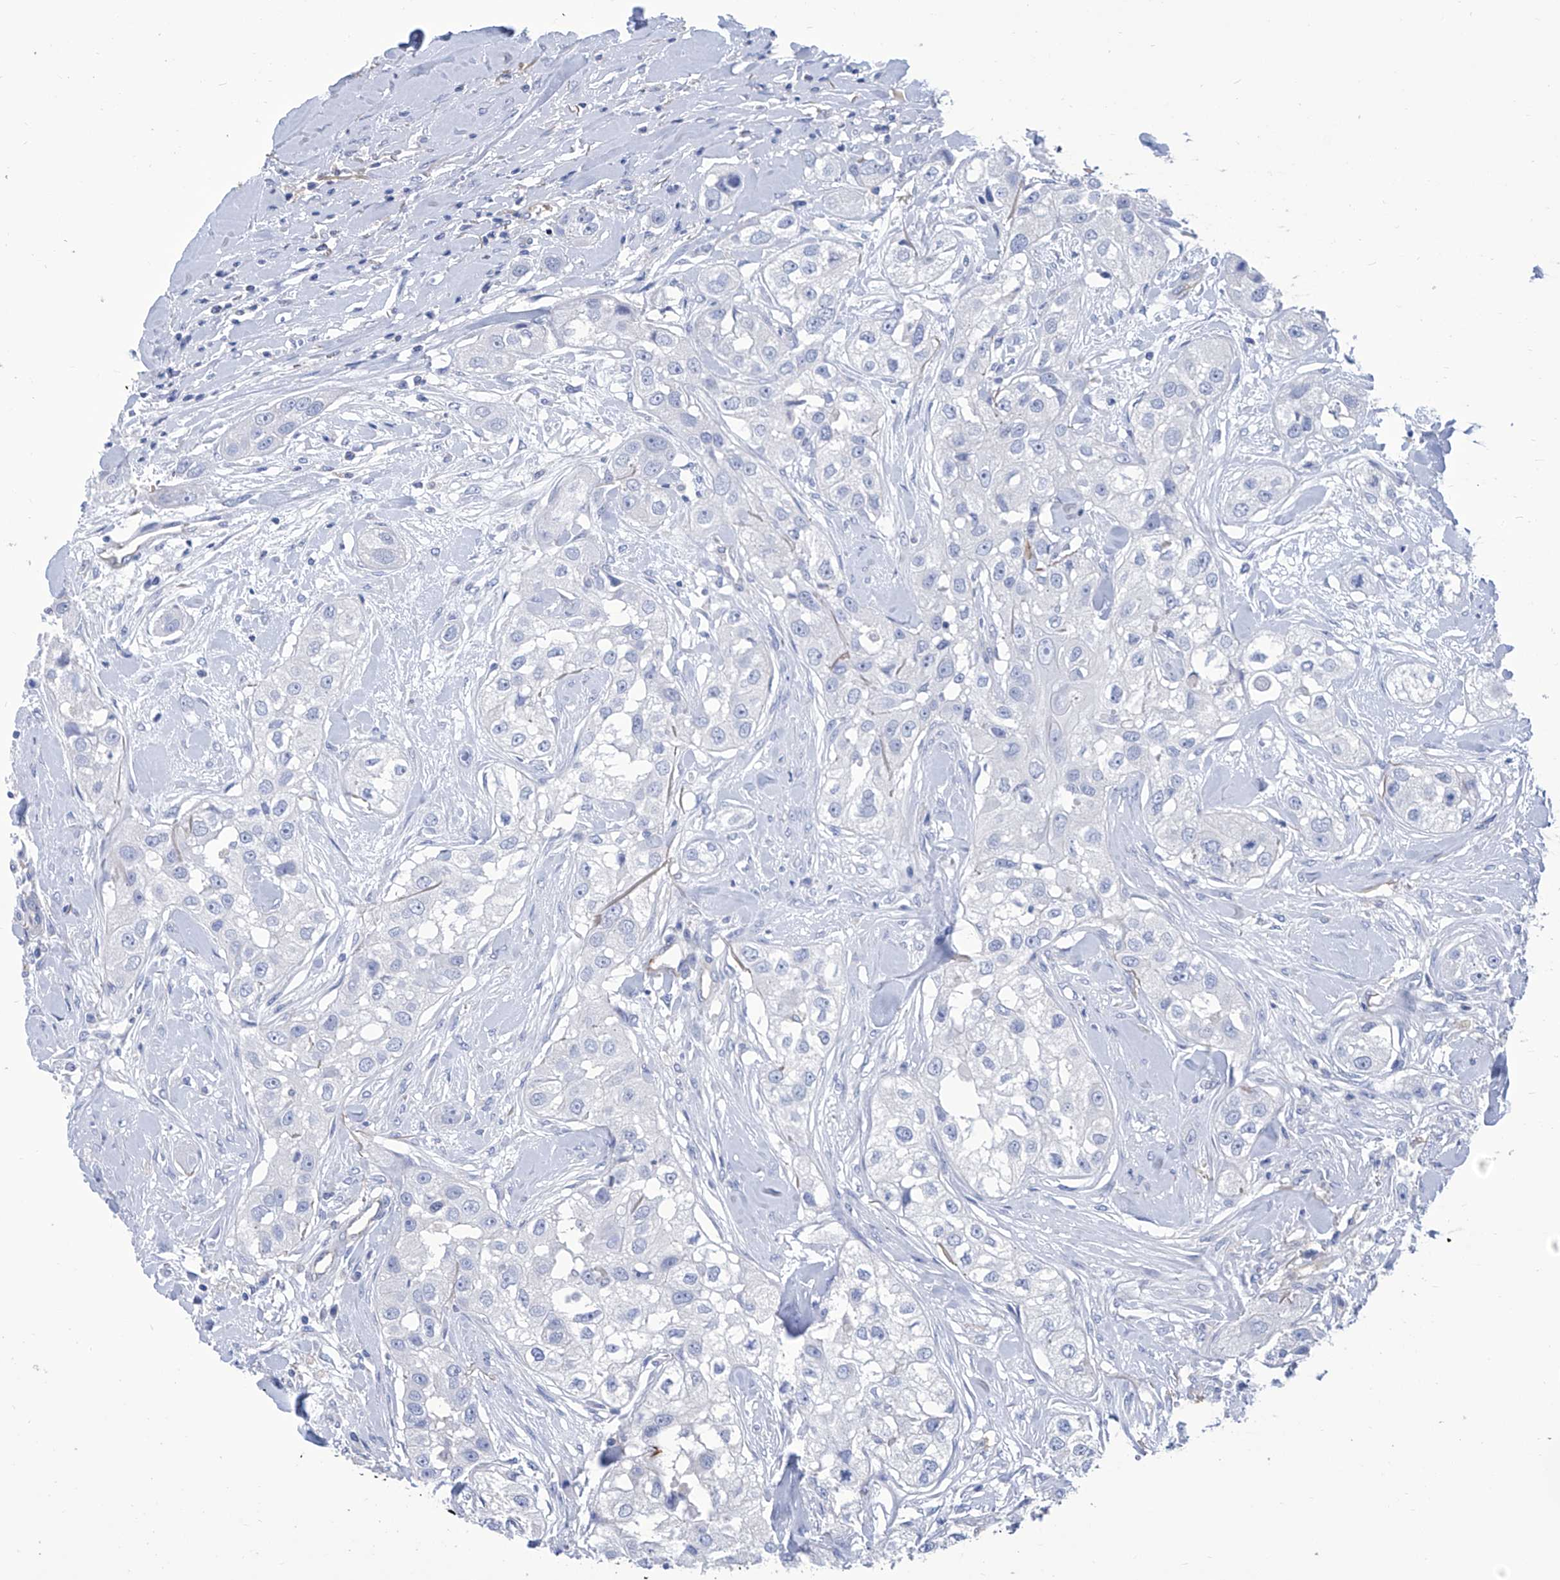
{"staining": {"intensity": "negative", "quantity": "none", "location": "none"}, "tissue": "head and neck cancer", "cell_type": "Tumor cells", "image_type": "cancer", "snomed": [{"axis": "morphology", "description": "Normal tissue, NOS"}, {"axis": "morphology", "description": "Squamous cell carcinoma, NOS"}, {"axis": "topography", "description": "Skeletal muscle"}, {"axis": "topography", "description": "Head-Neck"}], "caption": "Tumor cells show no significant protein expression in head and neck squamous cell carcinoma. (DAB immunohistochemistry, high magnification).", "gene": "SMS", "patient": {"sex": "male", "age": 51}}